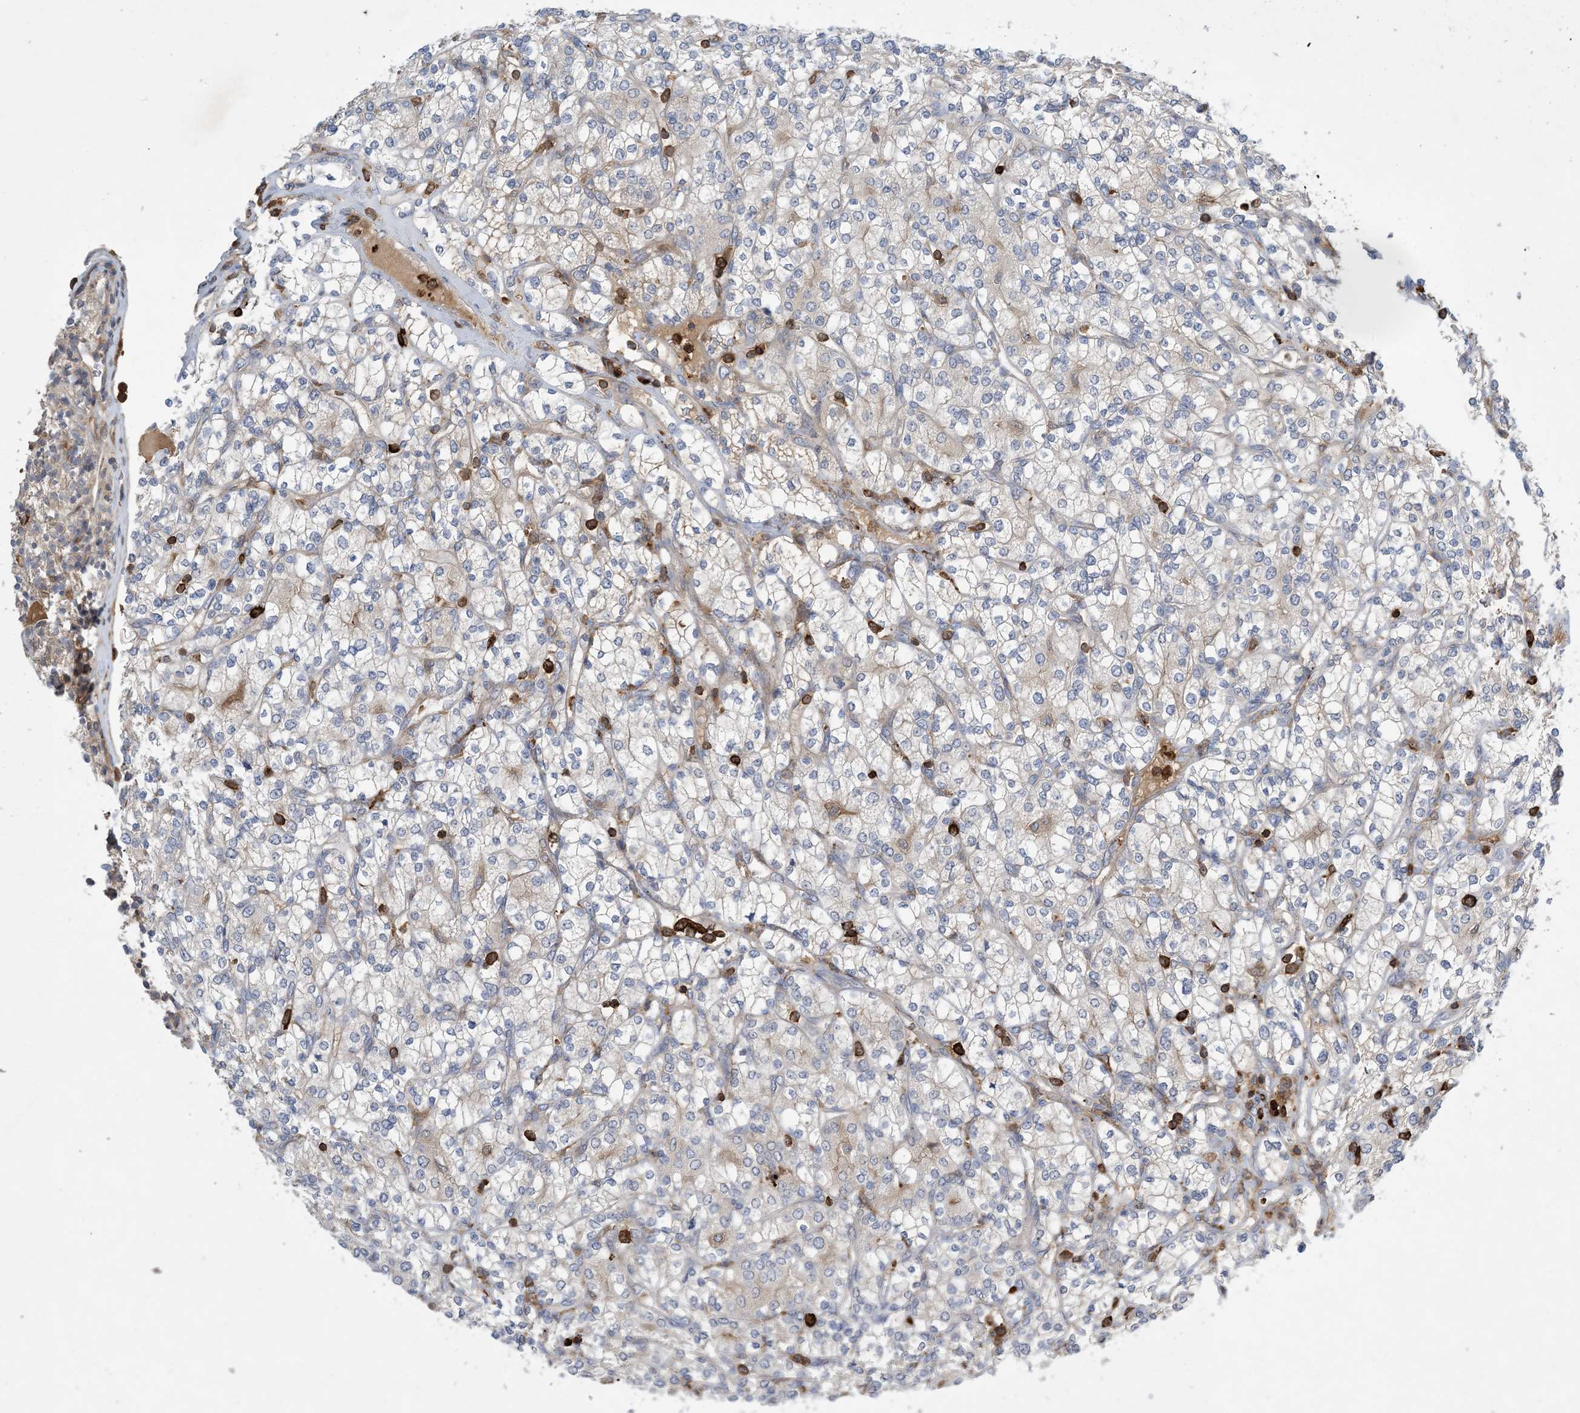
{"staining": {"intensity": "negative", "quantity": "none", "location": "none"}, "tissue": "renal cancer", "cell_type": "Tumor cells", "image_type": "cancer", "snomed": [{"axis": "morphology", "description": "Adenocarcinoma, NOS"}, {"axis": "topography", "description": "Kidney"}], "caption": "A micrograph of renal cancer stained for a protein demonstrates no brown staining in tumor cells.", "gene": "AK9", "patient": {"sex": "male", "age": 77}}